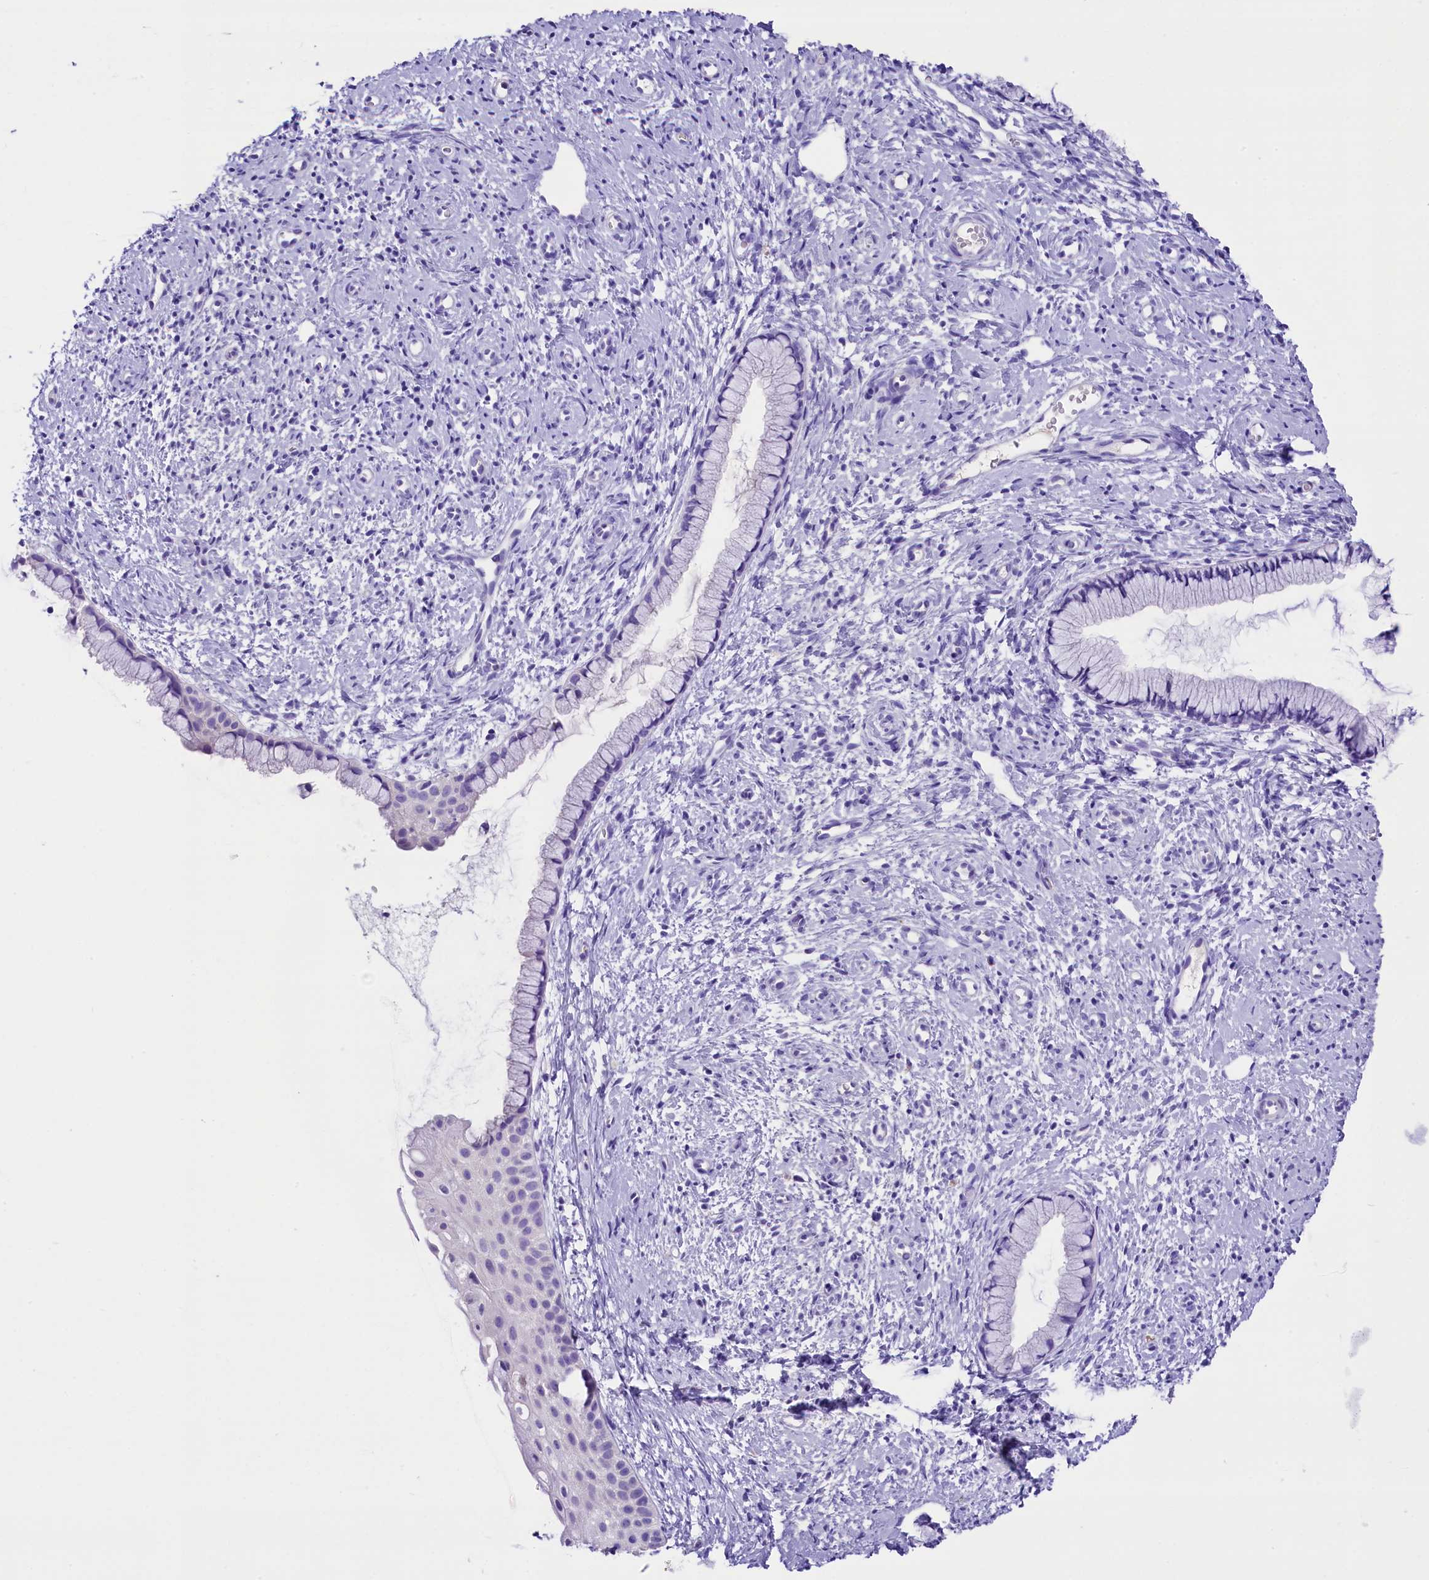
{"staining": {"intensity": "negative", "quantity": "none", "location": "none"}, "tissue": "cervix", "cell_type": "Glandular cells", "image_type": "normal", "snomed": [{"axis": "morphology", "description": "Normal tissue, NOS"}, {"axis": "topography", "description": "Cervix"}], "caption": "Cervix stained for a protein using immunohistochemistry (IHC) displays no staining glandular cells.", "gene": "SKIDA1", "patient": {"sex": "female", "age": 57}}